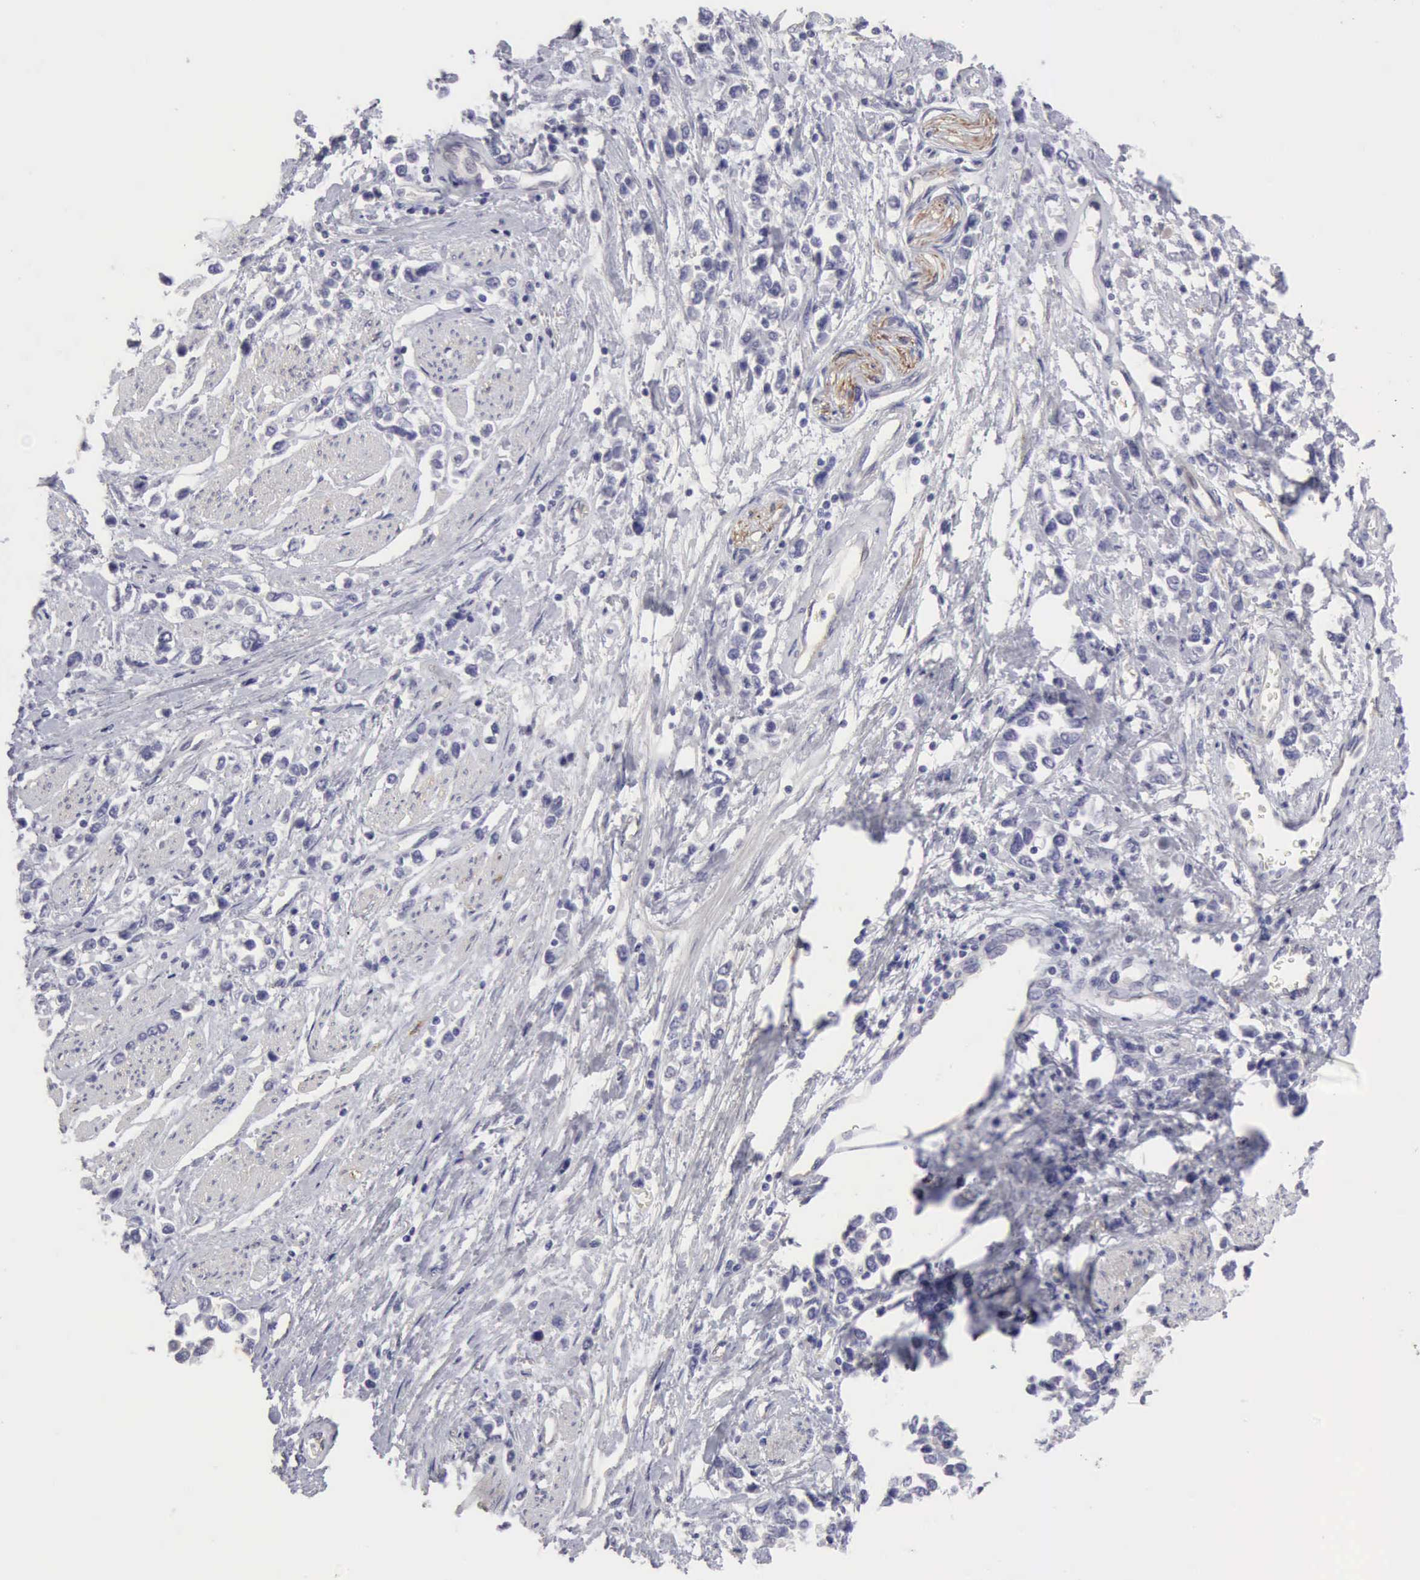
{"staining": {"intensity": "negative", "quantity": "none", "location": "none"}, "tissue": "stomach cancer", "cell_type": "Tumor cells", "image_type": "cancer", "snomed": [{"axis": "morphology", "description": "Adenocarcinoma, NOS"}, {"axis": "topography", "description": "Stomach, upper"}], "caption": "DAB immunohistochemical staining of adenocarcinoma (stomach) reveals no significant expression in tumor cells.", "gene": "TFRC", "patient": {"sex": "male", "age": 76}}